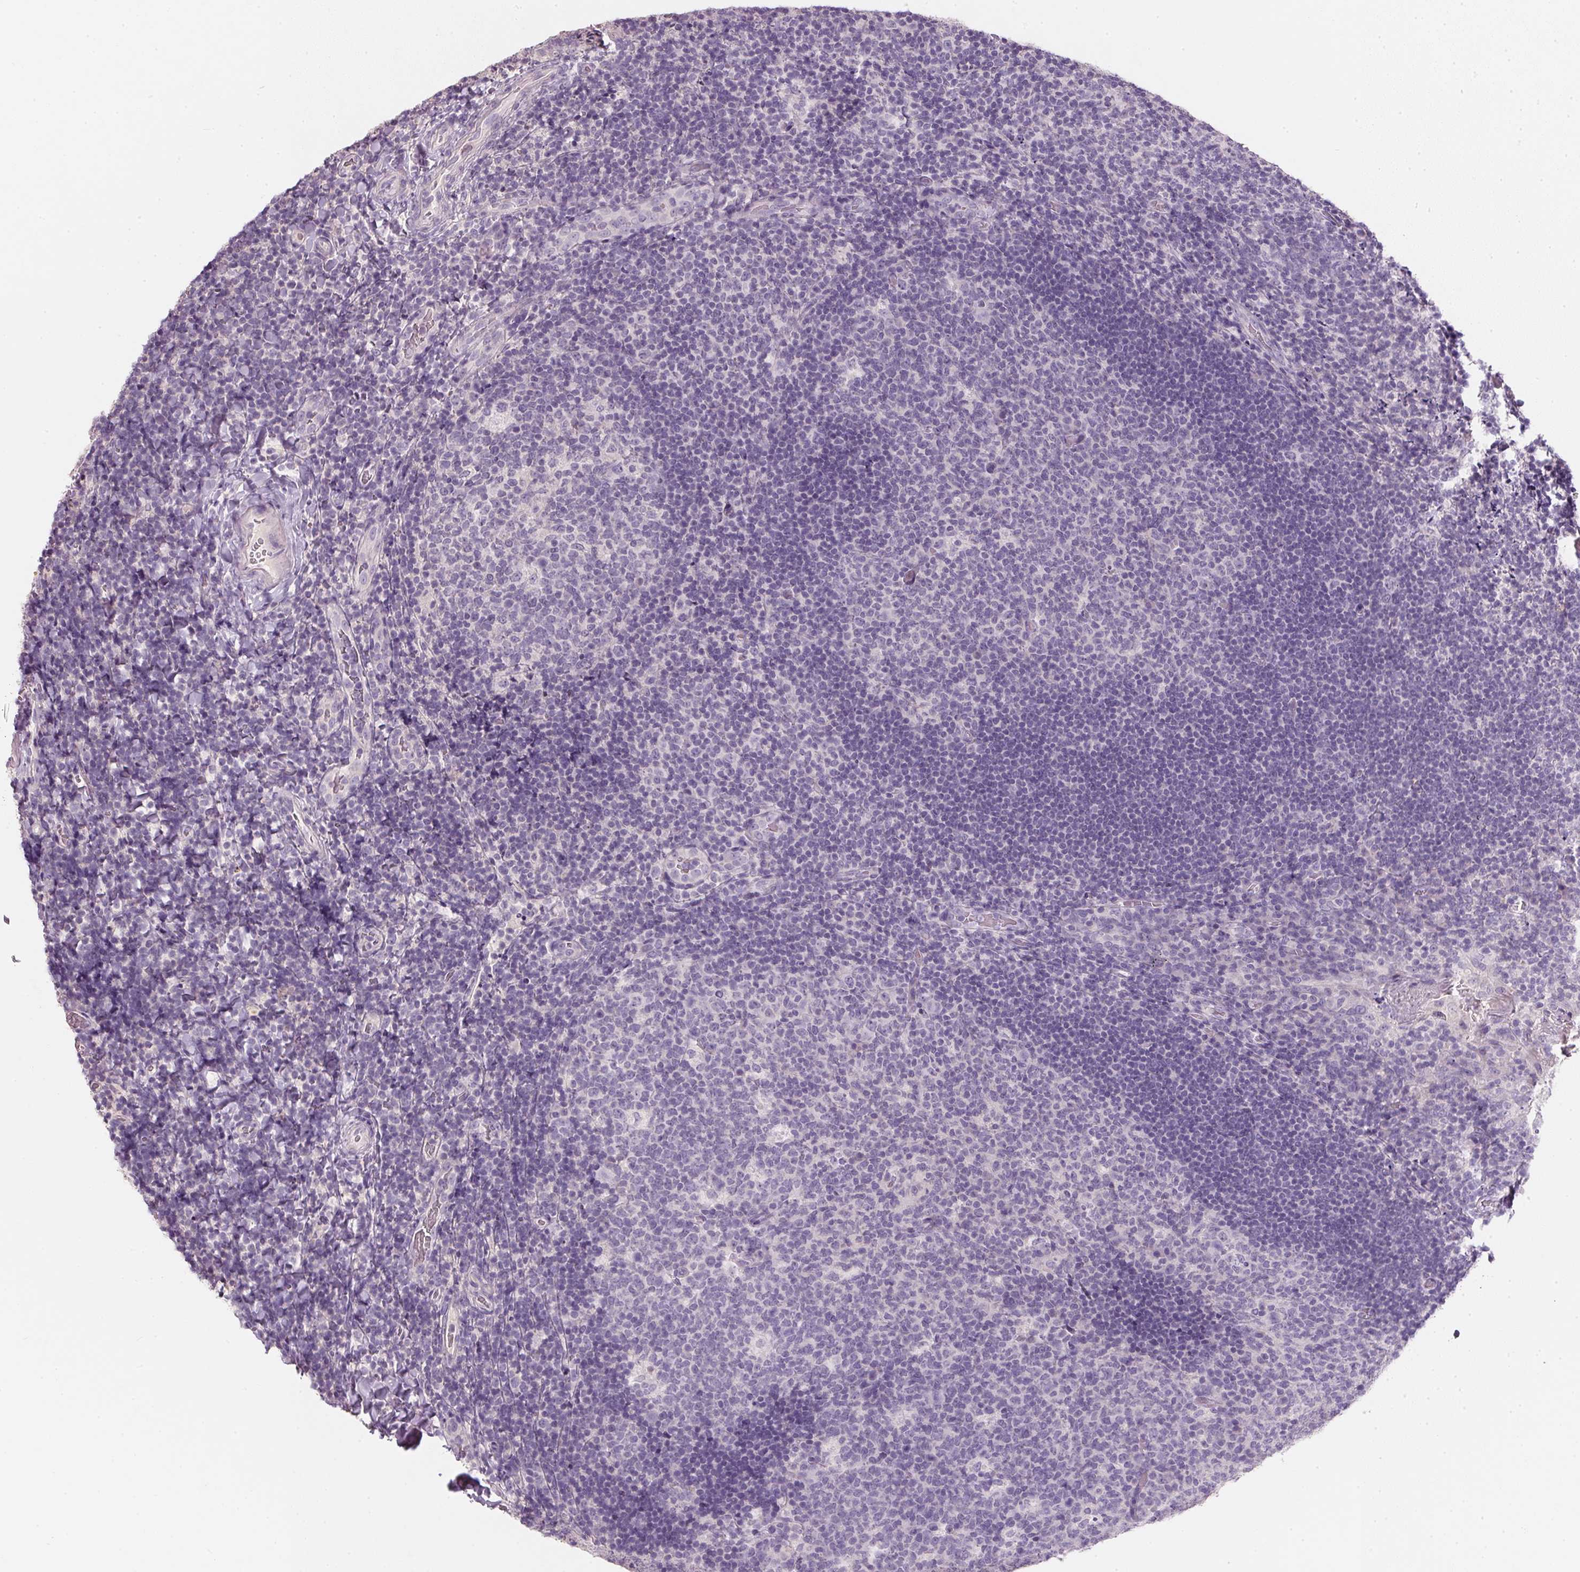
{"staining": {"intensity": "negative", "quantity": "none", "location": "none"}, "tissue": "tonsil", "cell_type": "Germinal center cells", "image_type": "normal", "snomed": [{"axis": "morphology", "description": "Normal tissue, NOS"}, {"axis": "topography", "description": "Tonsil"}], "caption": "A micrograph of tonsil stained for a protein shows no brown staining in germinal center cells. (DAB immunohistochemistry visualized using brightfield microscopy, high magnification).", "gene": "HSD17B1", "patient": {"sex": "male", "age": 17}}